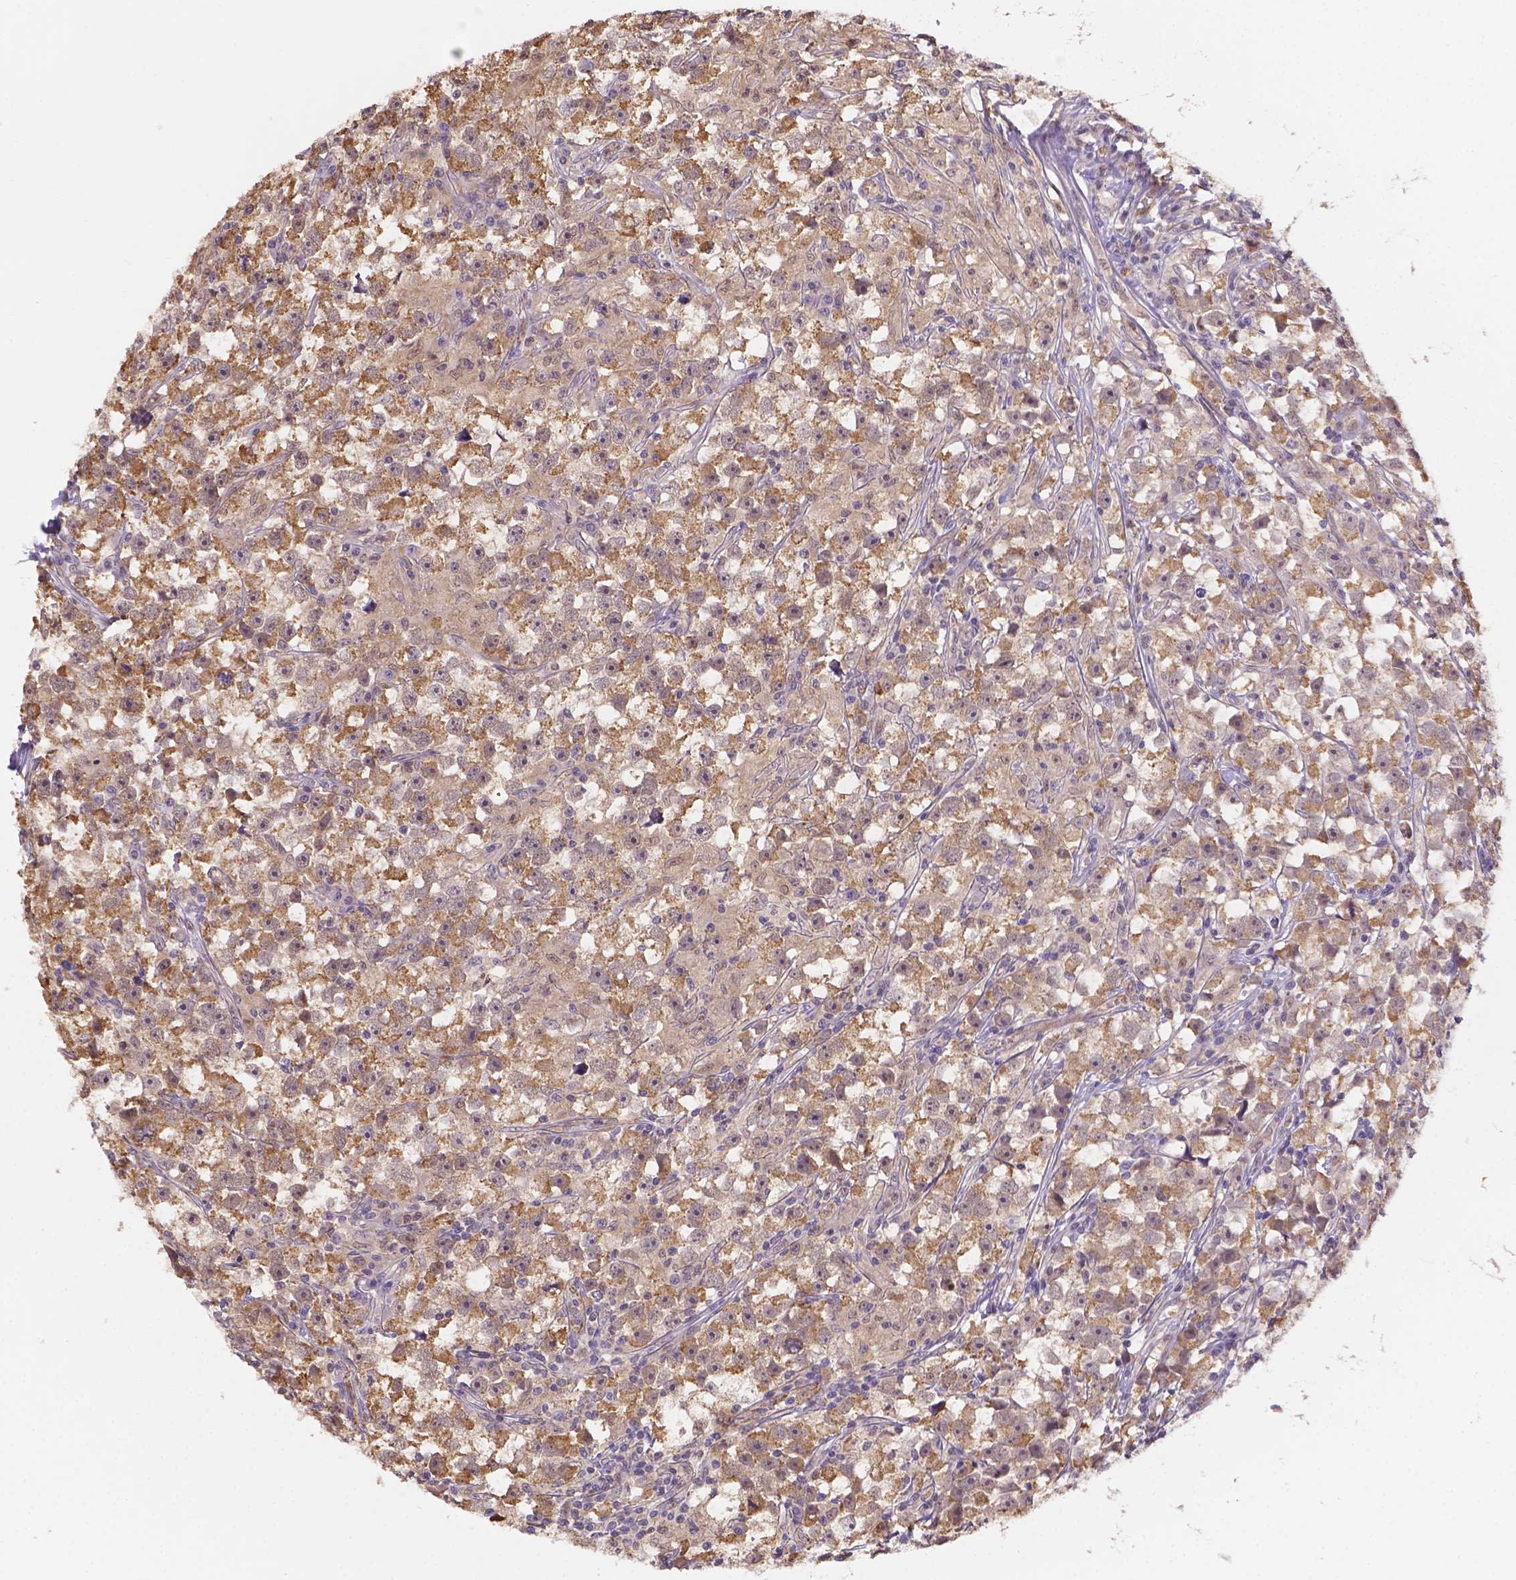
{"staining": {"intensity": "moderate", "quantity": "25%-75%", "location": "cytoplasmic/membranous"}, "tissue": "testis cancer", "cell_type": "Tumor cells", "image_type": "cancer", "snomed": [{"axis": "morphology", "description": "Seminoma, NOS"}, {"axis": "topography", "description": "Testis"}], "caption": "Immunohistochemical staining of human seminoma (testis) demonstrates moderate cytoplasmic/membranous protein positivity in about 25%-75% of tumor cells.", "gene": "NXPE2", "patient": {"sex": "male", "age": 33}}